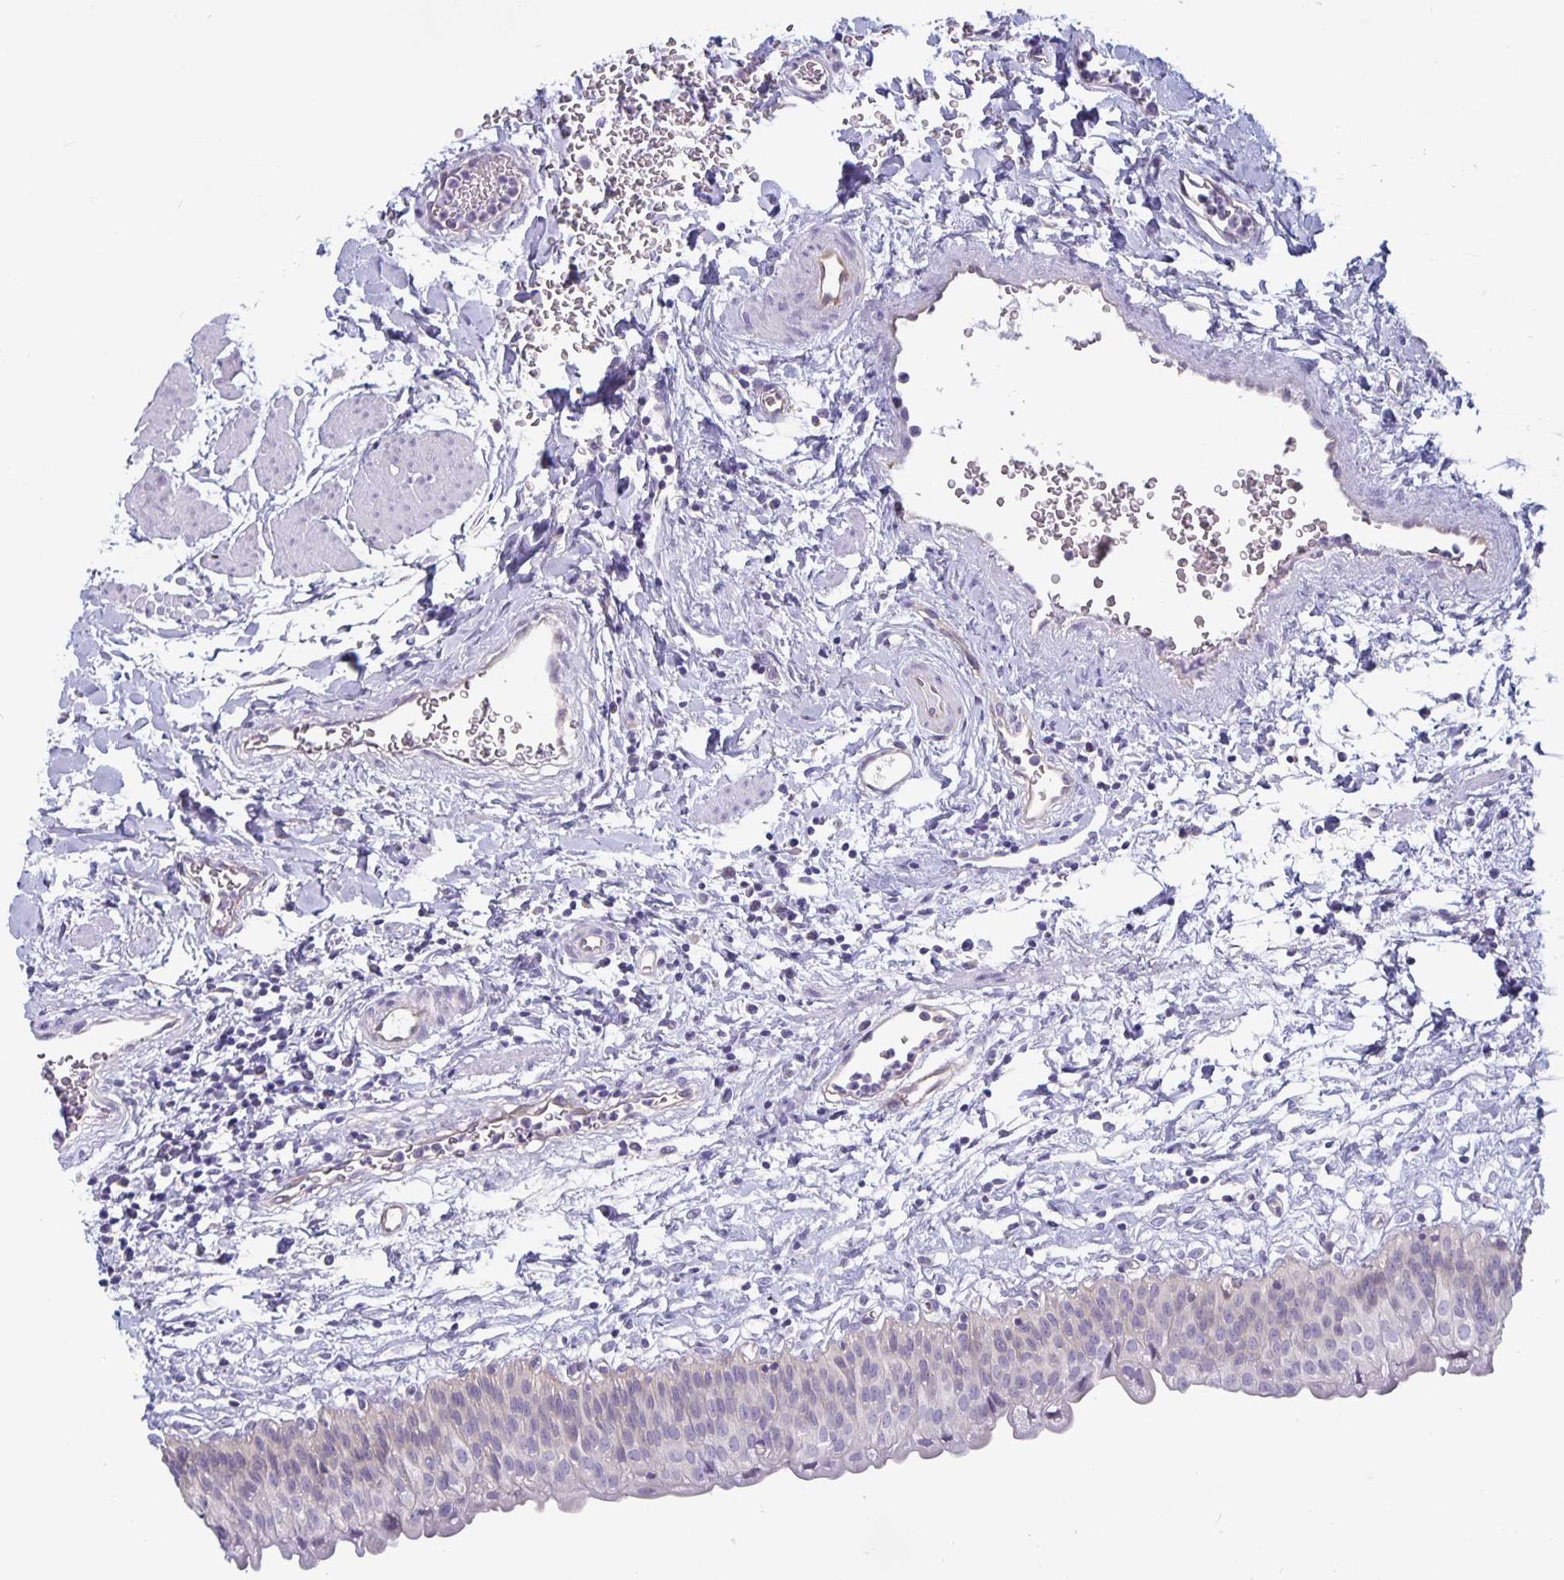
{"staining": {"intensity": "weak", "quantity": "25%-75%", "location": "cytoplasmic/membranous"}, "tissue": "urinary bladder", "cell_type": "Urothelial cells", "image_type": "normal", "snomed": [{"axis": "morphology", "description": "Normal tissue, NOS"}, {"axis": "topography", "description": "Urinary bladder"}], "caption": "Urothelial cells reveal low levels of weak cytoplasmic/membranous expression in approximately 25%-75% of cells in unremarkable urinary bladder.", "gene": "PLCB3", "patient": {"sex": "male", "age": 55}}